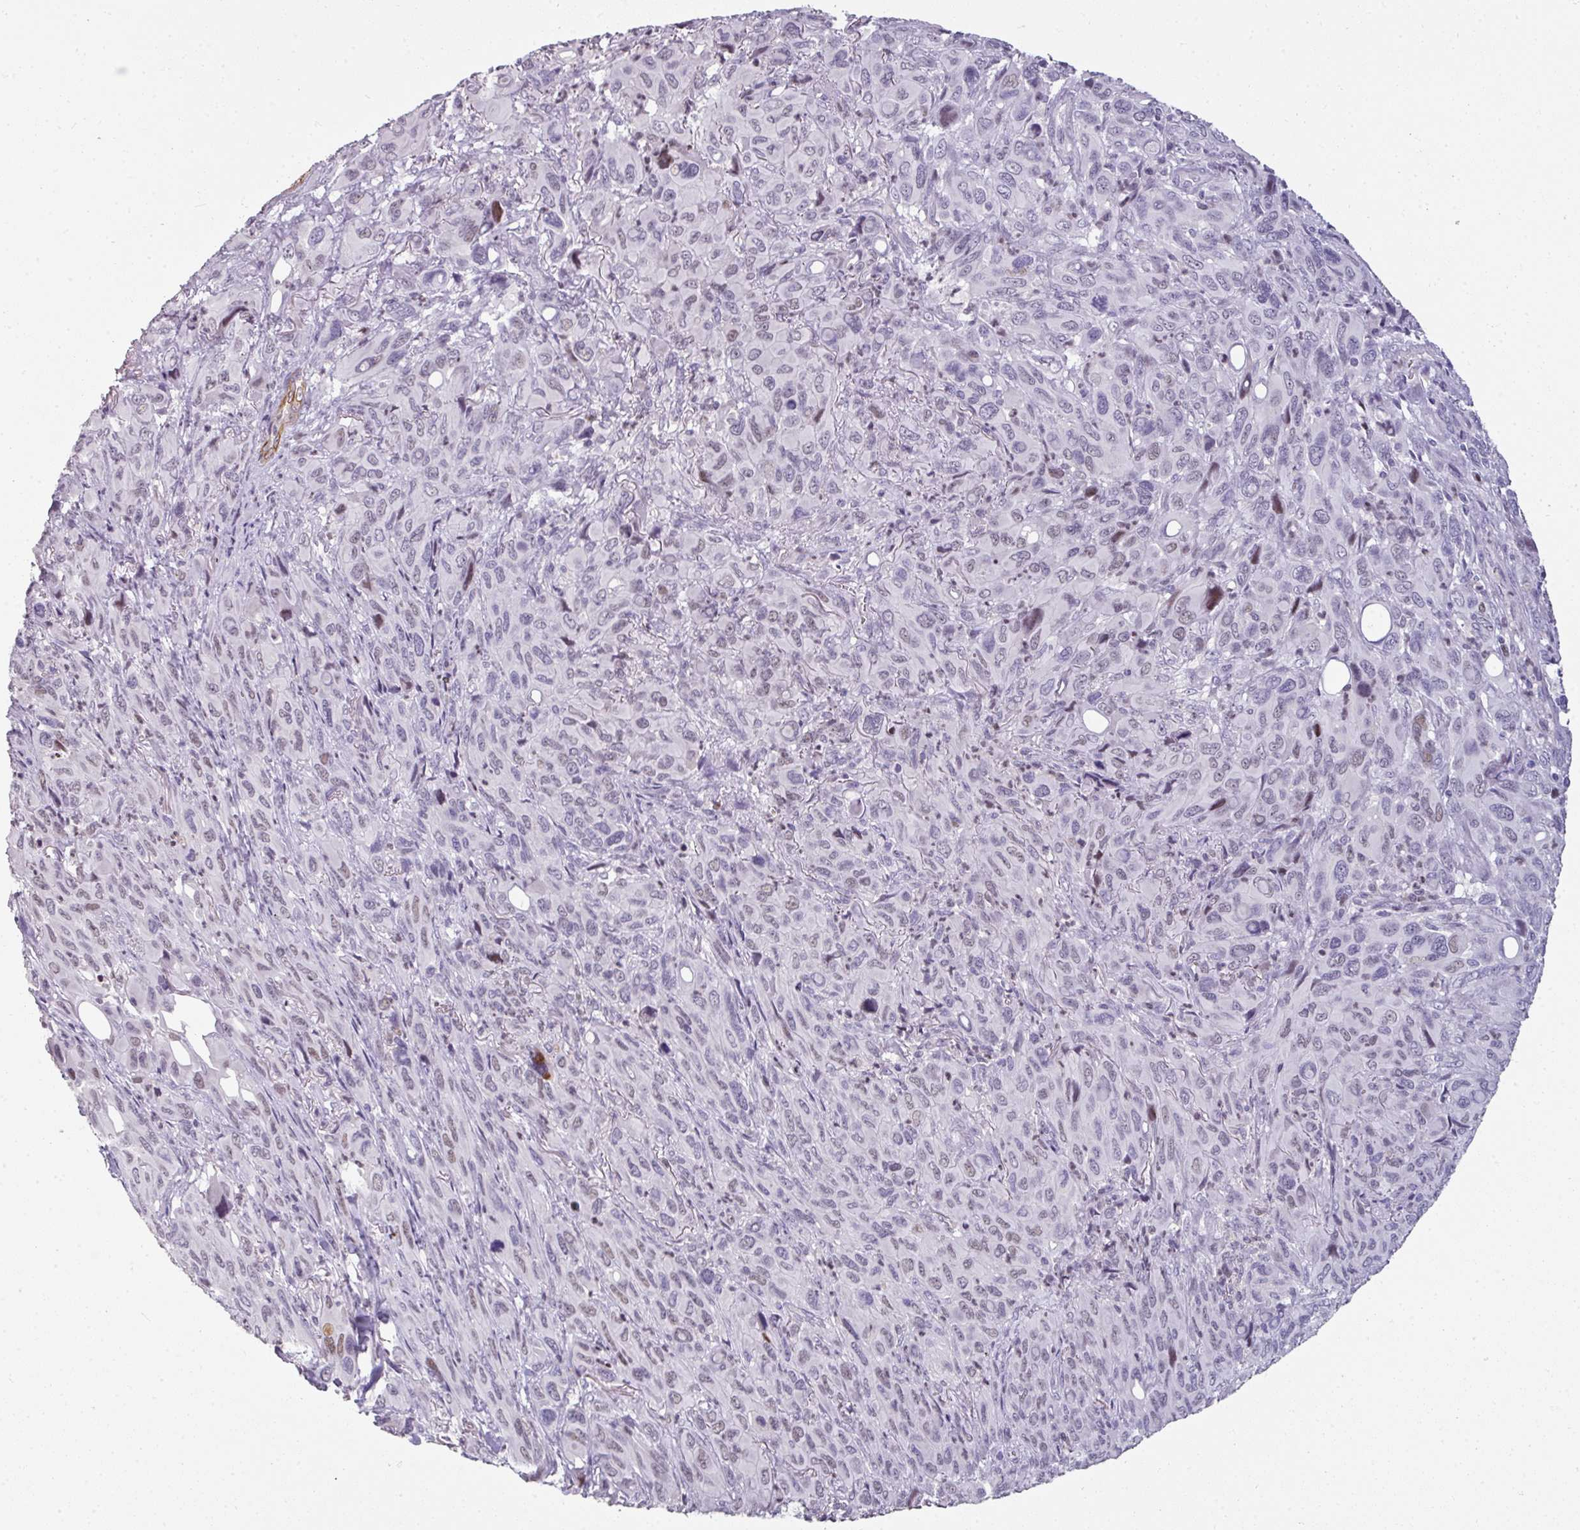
{"staining": {"intensity": "negative", "quantity": "none", "location": "none"}, "tissue": "melanoma", "cell_type": "Tumor cells", "image_type": "cancer", "snomed": [{"axis": "morphology", "description": "Malignant melanoma, Metastatic site"}, {"axis": "topography", "description": "Lung"}], "caption": "Malignant melanoma (metastatic site) was stained to show a protein in brown. There is no significant staining in tumor cells.", "gene": "GTF2H3", "patient": {"sex": "male", "age": 48}}